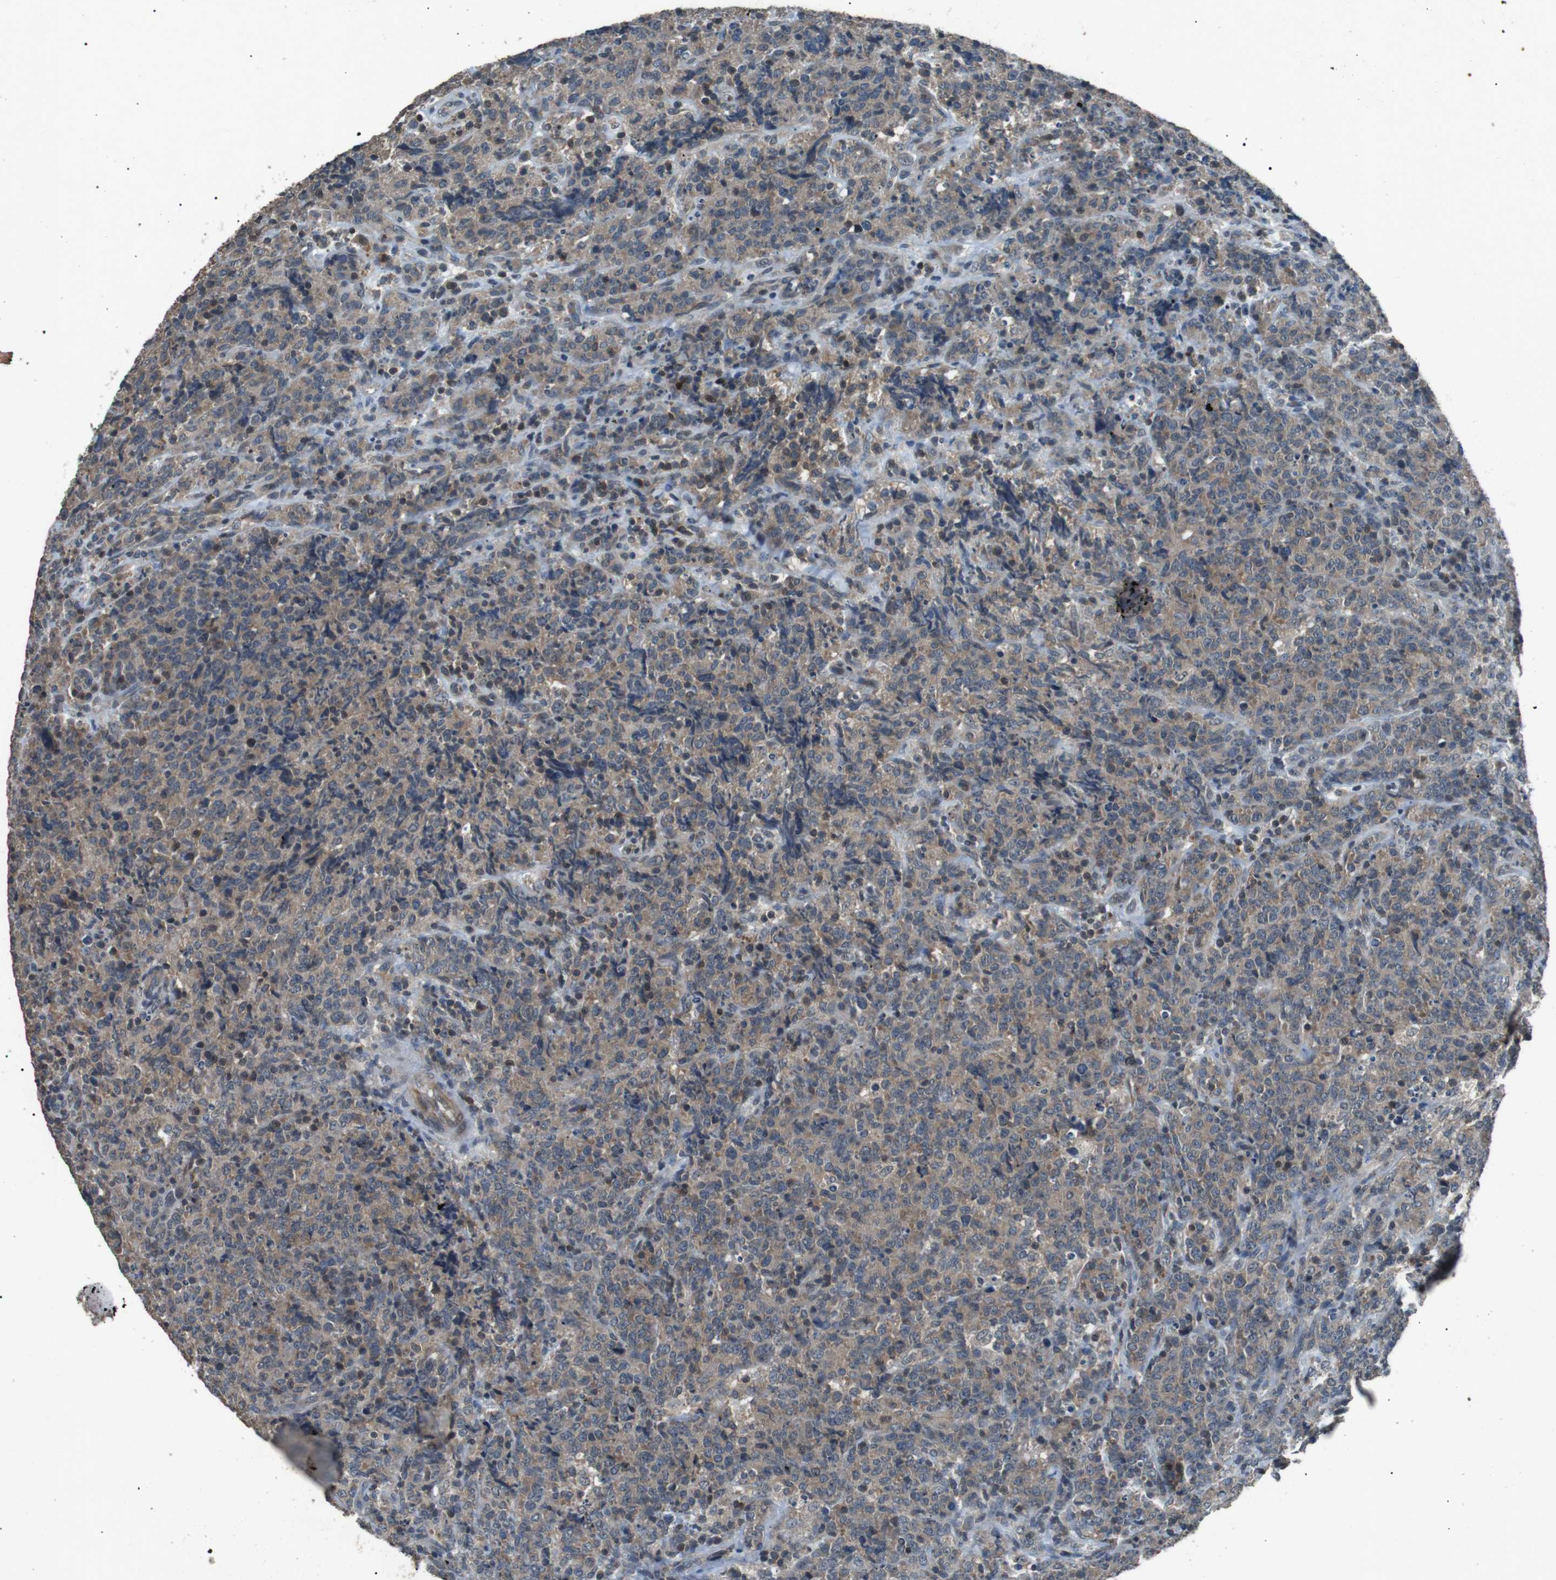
{"staining": {"intensity": "weak", "quantity": ">75%", "location": "cytoplasmic/membranous"}, "tissue": "lymphoma", "cell_type": "Tumor cells", "image_type": "cancer", "snomed": [{"axis": "morphology", "description": "Malignant lymphoma, non-Hodgkin's type, High grade"}, {"axis": "topography", "description": "Tonsil"}], "caption": "Tumor cells display low levels of weak cytoplasmic/membranous expression in about >75% of cells in high-grade malignant lymphoma, non-Hodgkin's type.", "gene": "NEK7", "patient": {"sex": "female", "age": 36}}